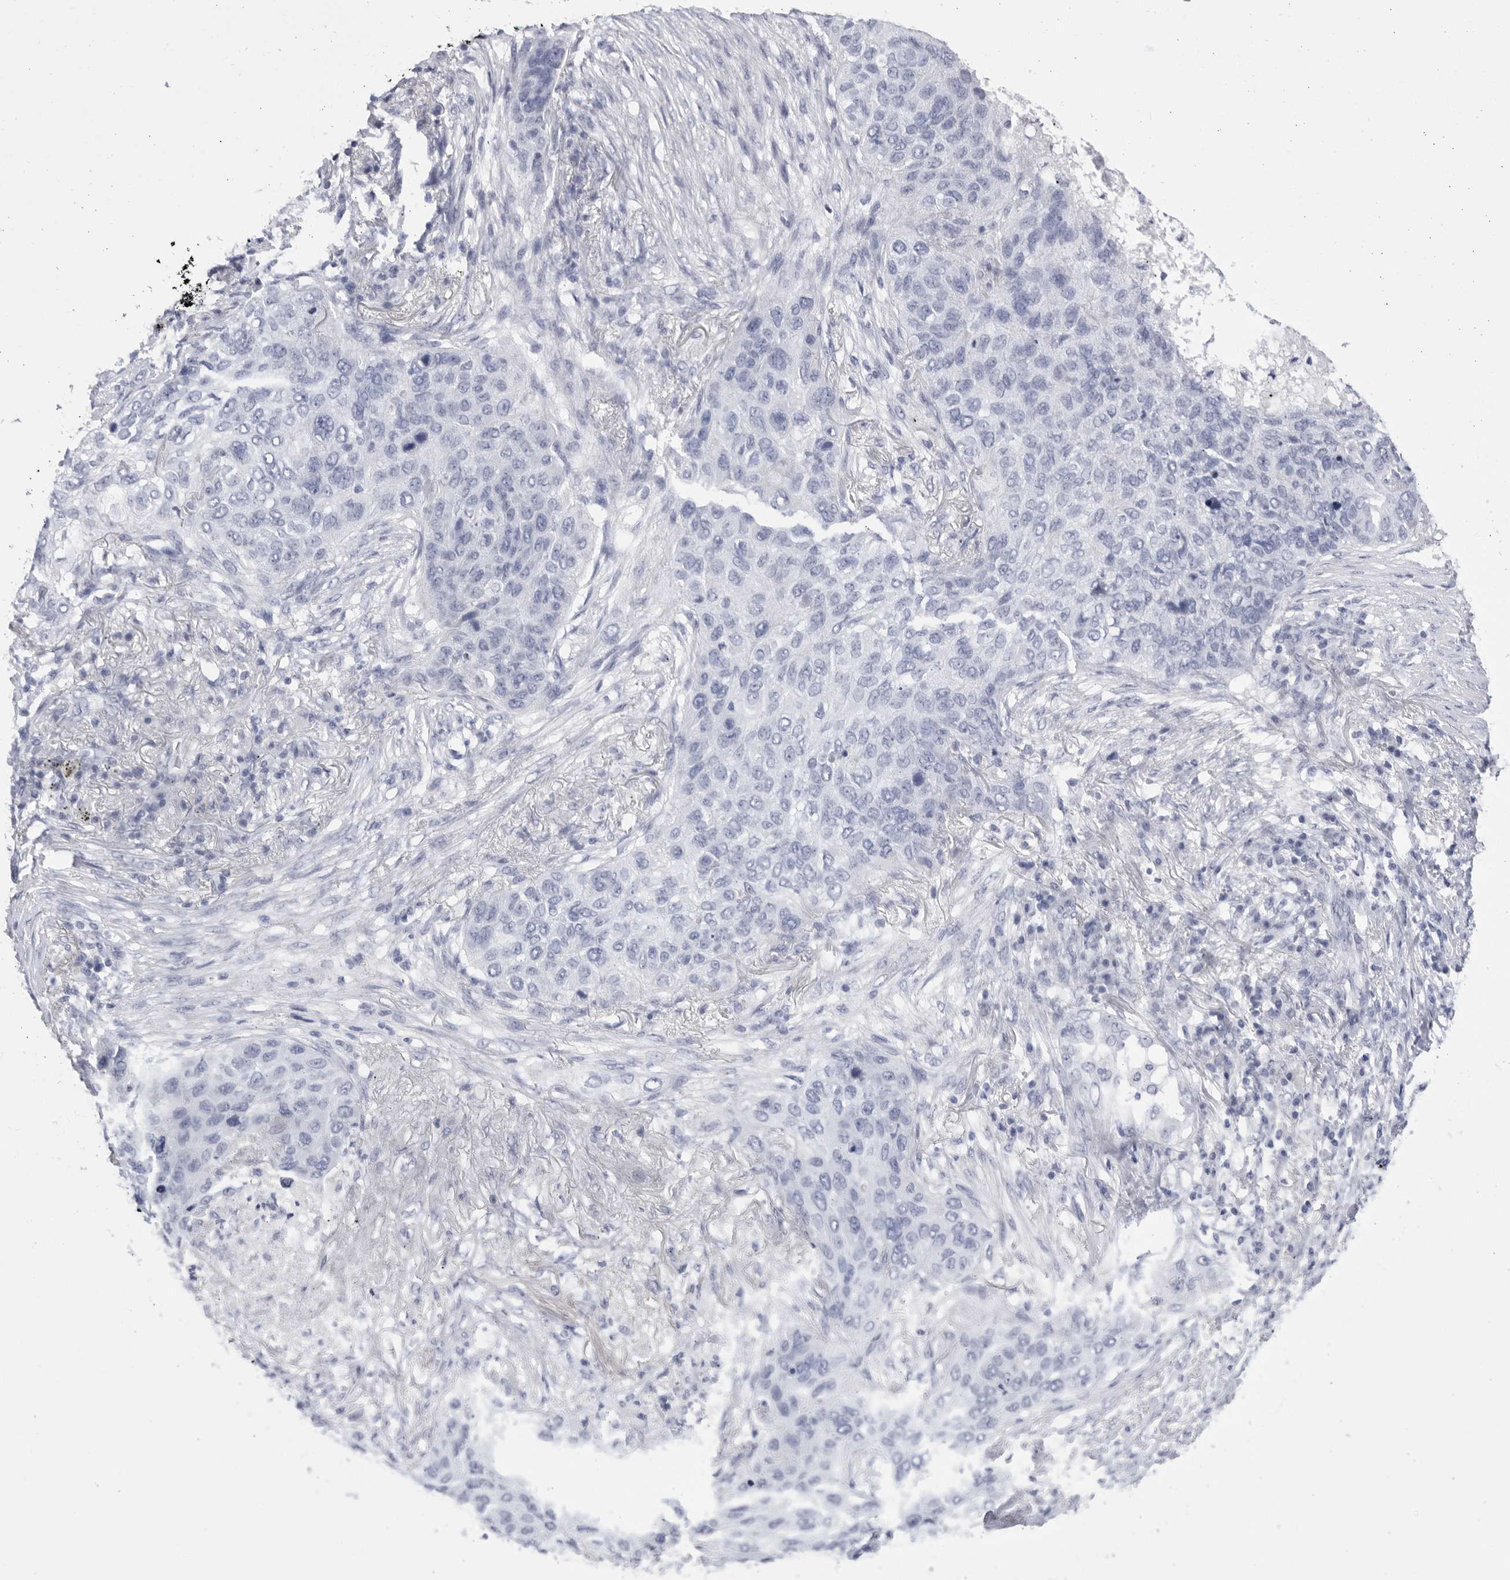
{"staining": {"intensity": "negative", "quantity": "none", "location": "none"}, "tissue": "lung cancer", "cell_type": "Tumor cells", "image_type": "cancer", "snomed": [{"axis": "morphology", "description": "Squamous cell carcinoma, NOS"}, {"axis": "topography", "description": "Lung"}], "caption": "Immunohistochemistry (IHC) of human lung cancer exhibits no expression in tumor cells.", "gene": "CCDC181", "patient": {"sex": "female", "age": 63}}